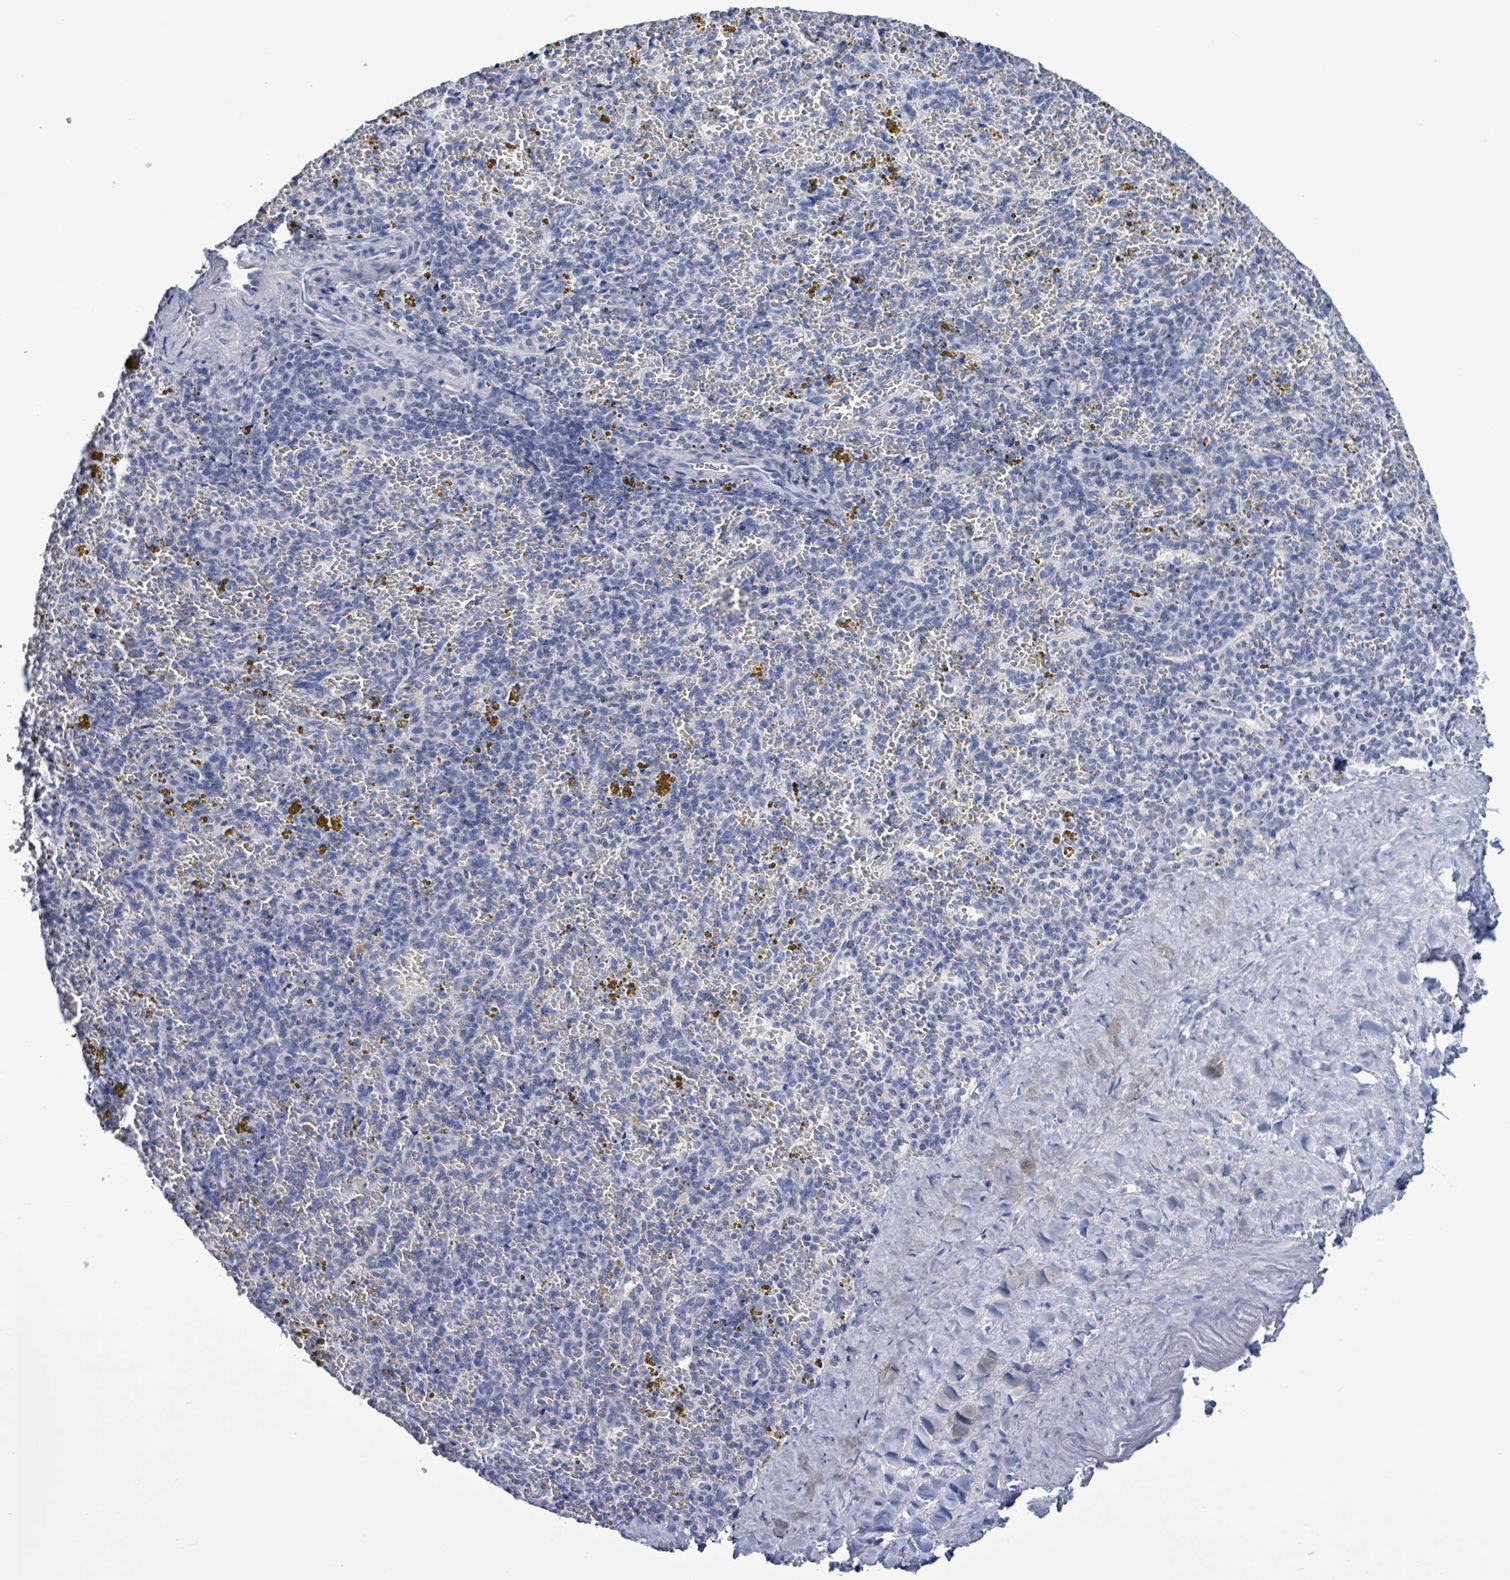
{"staining": {"intensity": "negative", "quantity": "none", "location": "none"}, "tissue": "spleen", "cell_type": "Cells in red pulp", "image_type": "normal", "snomed": [{"axis": "morphology", "description": "Normal tissue, NOS"}, {"axis": "topography", "description": "Spleen"}], "caption": "IHC histopathology image of benign spleen: spleen stained with DAB (3,3'-diaminobenzidine) demonstrates no significant protein expression in cells in red pulp.", "gene": "NKX2", "patient": {"sex": "male", "age": 57}}